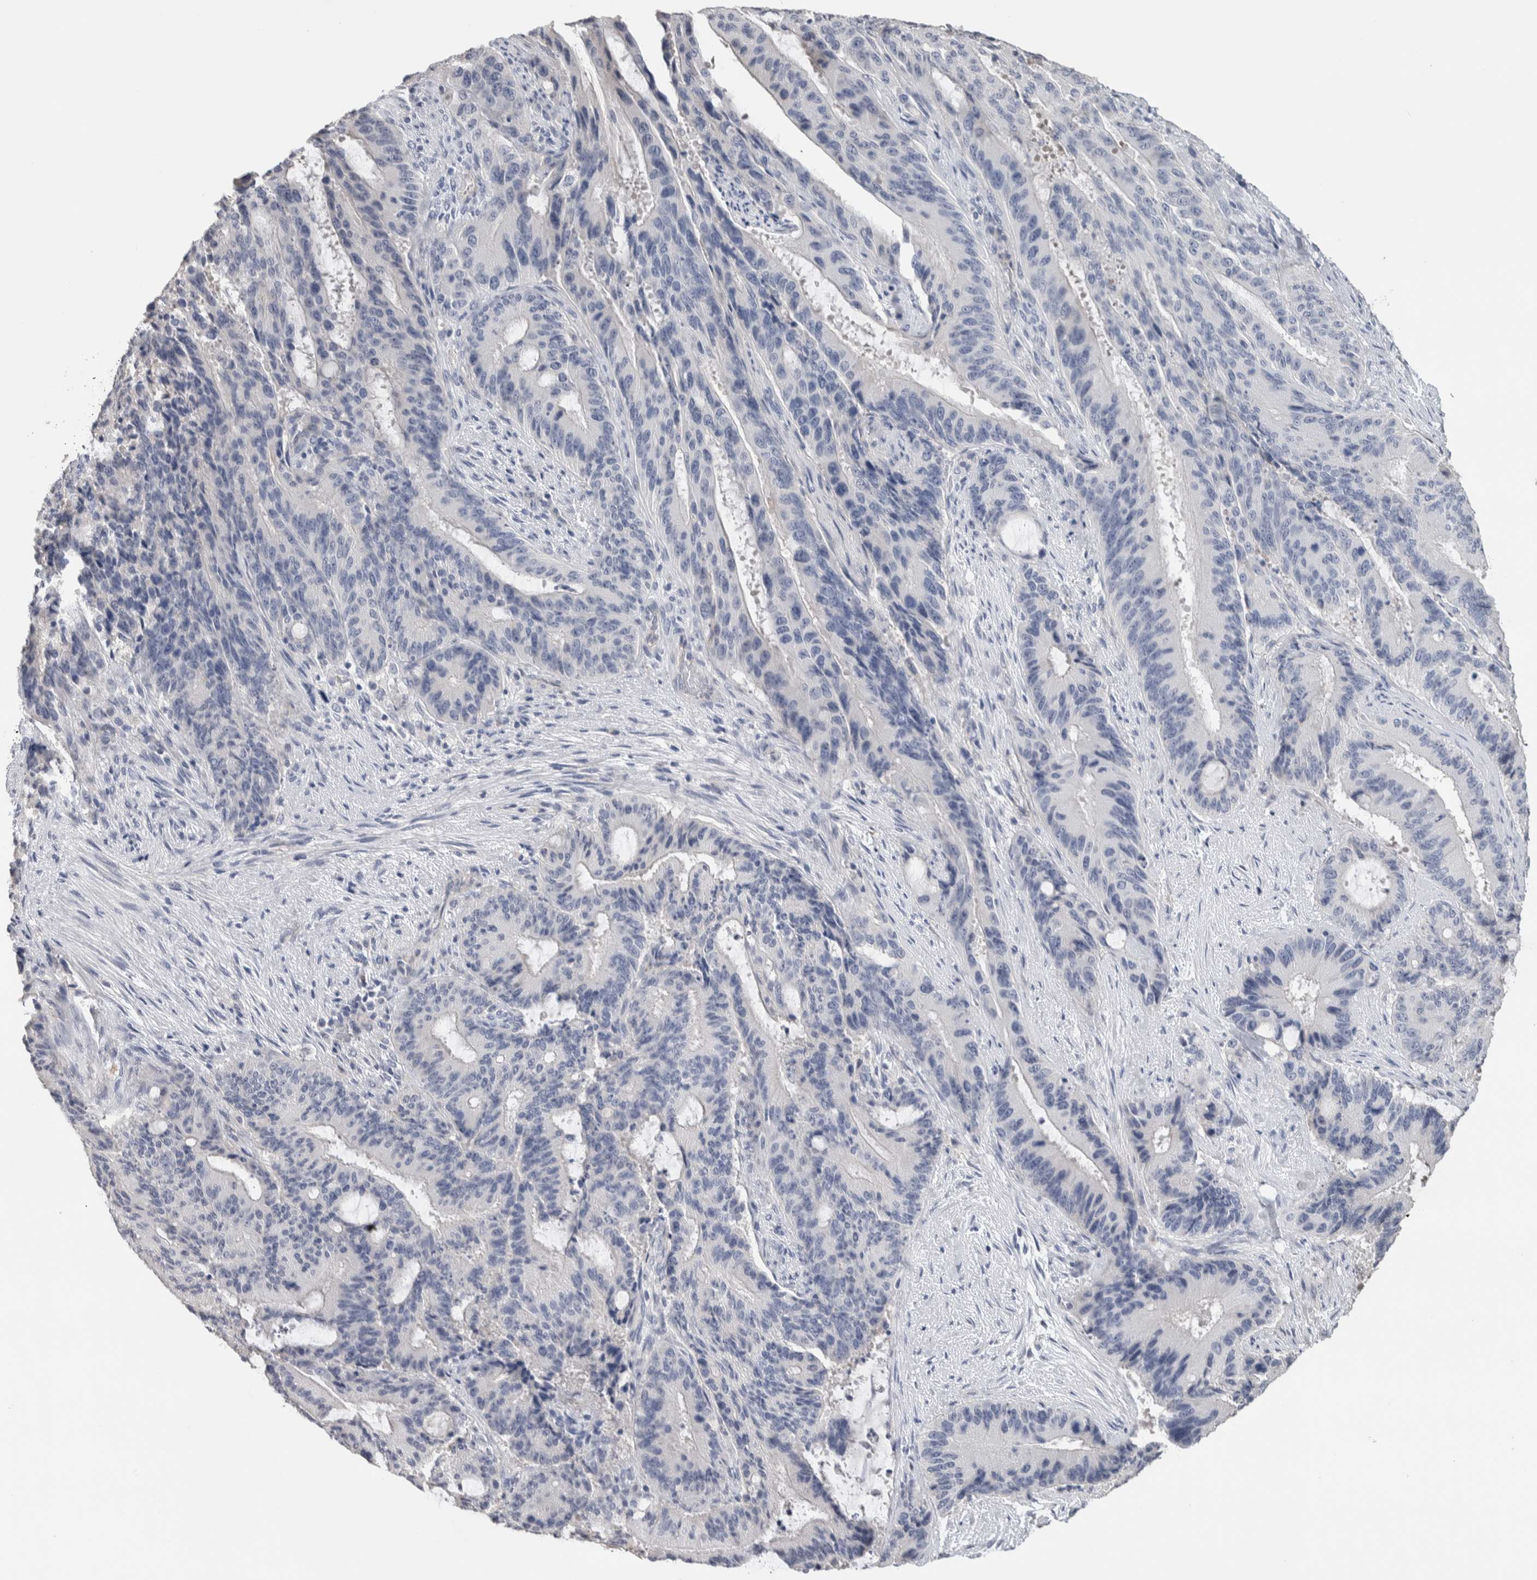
{"staining": {"intensity": "negative", "quantity": "none", "location": "none"}, "tissue": "liver cancer", "cell_type": "Tumor cells", "image_type": "cancer", "snomed": [{"axis": "morphology", "description": "Normal tissue, NOS"}, {"axis": "morphology", "description": "Cholangiocarcinoma"}, {"axis": "topography", "description": "Liver"}, {"axis": "topography", "description": "Peripheral nerve tissue"}], "caption": "Immunohistochemistry histopathology image of human liver cholangiocarcinoma stained for a protein (brown), which demonstrates no expression in tumor cells.", "gene": "TMEM102", "patient": {"sex": "female", "age": 73}}